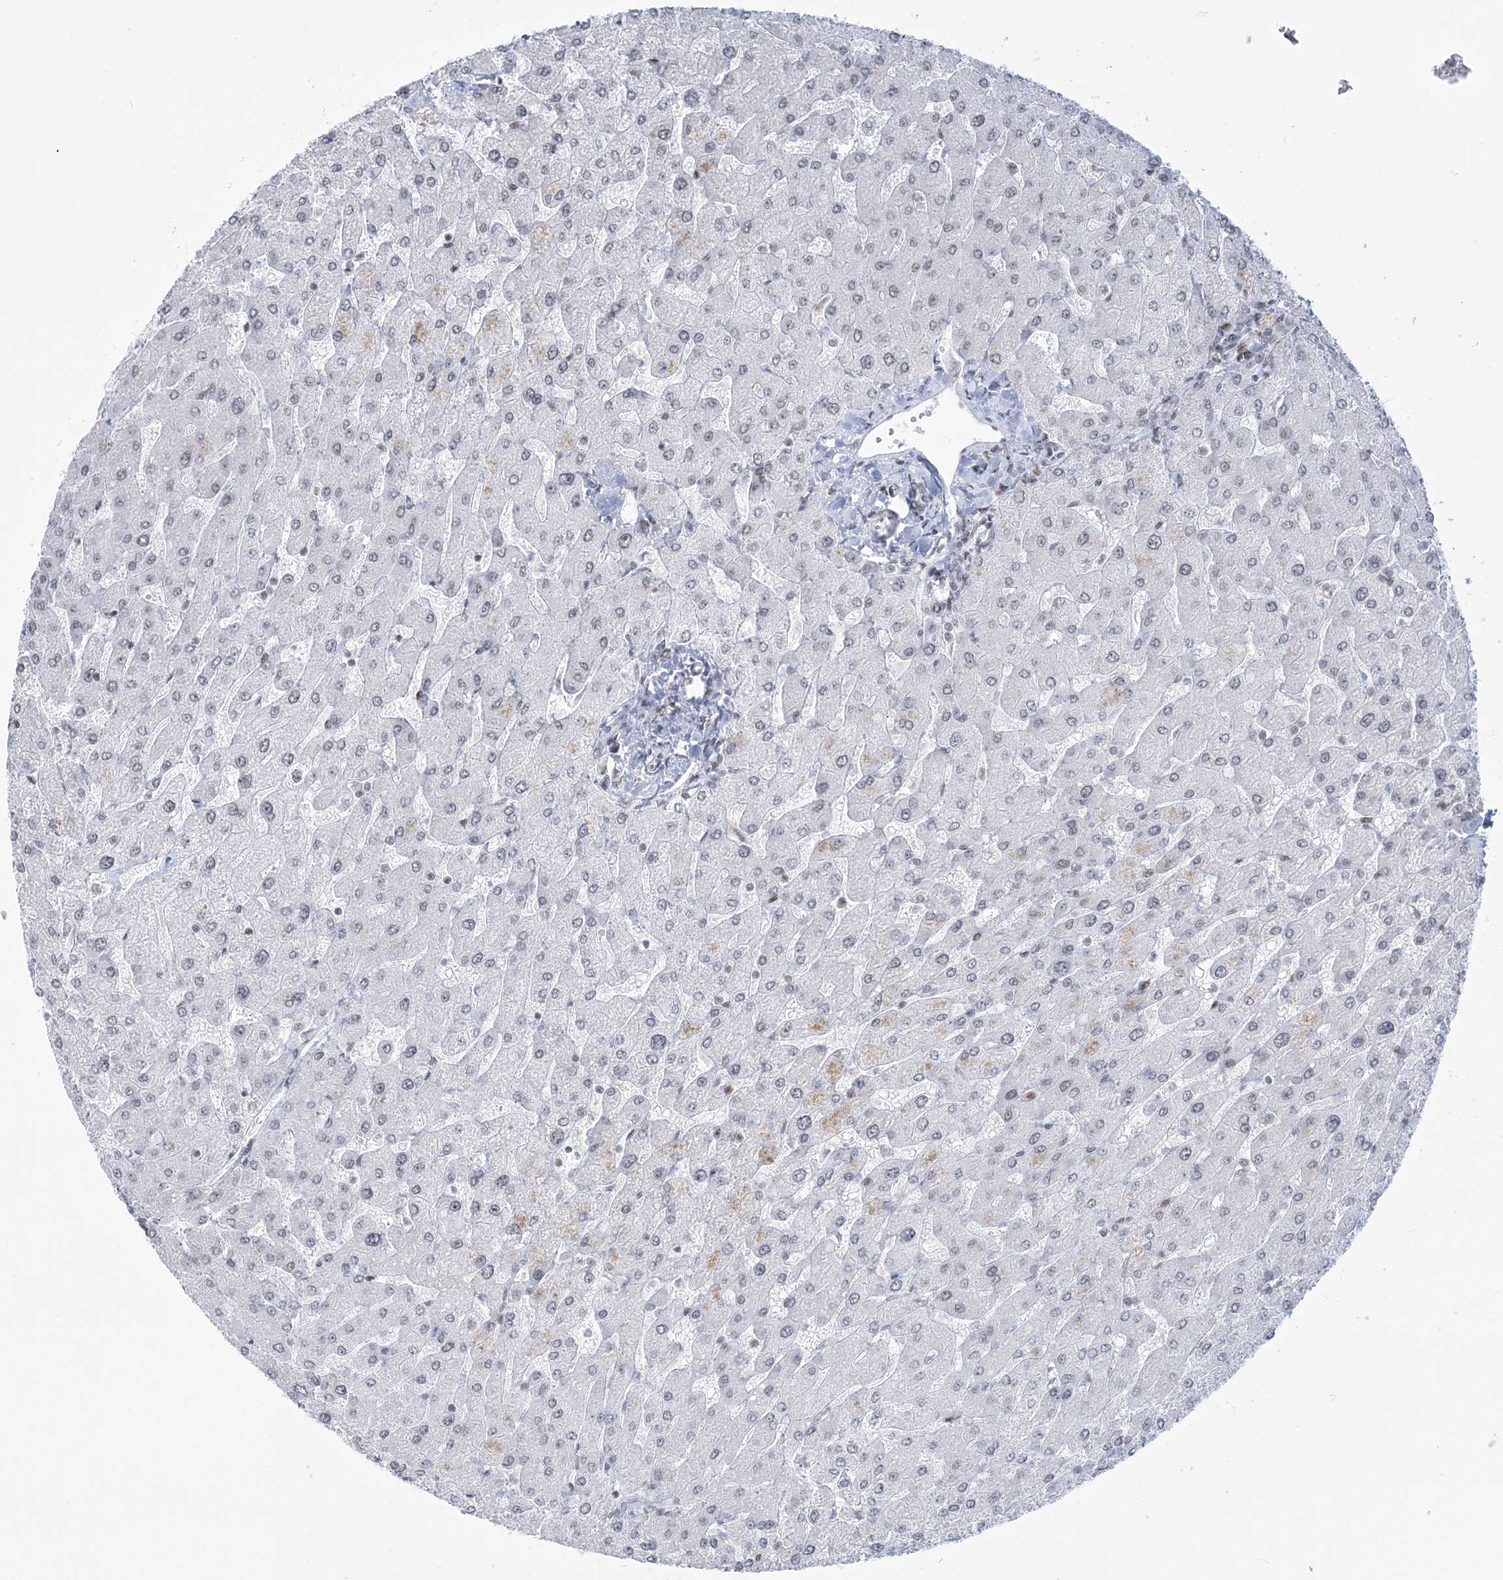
{"staining": {"intensity": "weak", "quantity": "<25%", "location": "nuclear"}, "tissue": "liver", "cell_type": "Cholangiocytes", "image_type": "normal", "snomed": [{"axis": "morphology", "description": "Normal tissue, NOS"}, {"axis": "topography", "description": "Liver"}], "caption": "Liver stained for a protein using immunohistochemistry (IHC) exhibits no staining cholangiocytes.", "gene": "DDX21", "patient": {"sex": "male", "age": 55}}